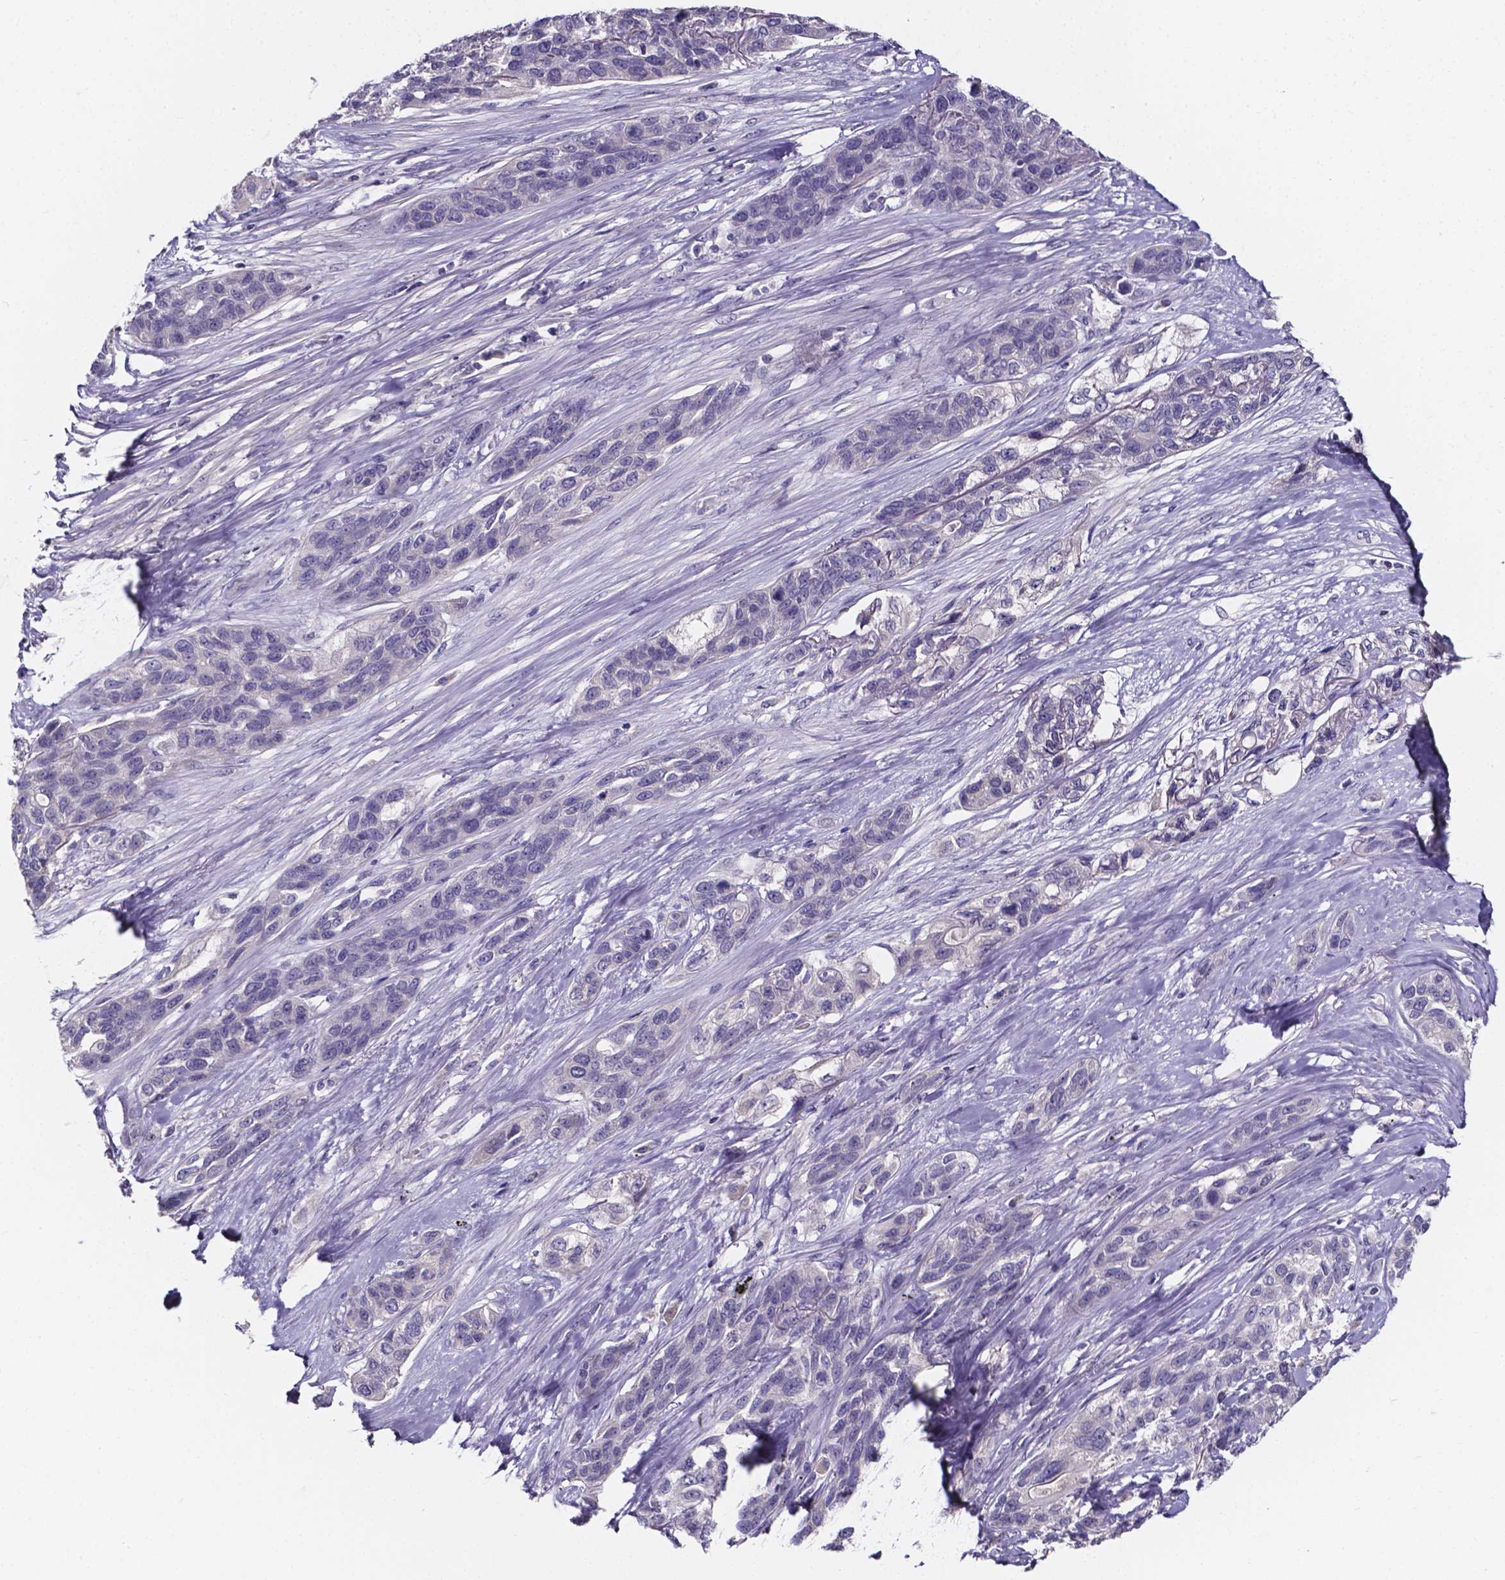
{"staining": {"intensity": "negative", "quantity": "none", "location": "none"}, "tissue": "lung cancer", "cell_type": "Tumor cells", "image_type": "cancer", "snomed": [{"axis": "morphology", "description": "Squamous cell carcinoma, NOS"}, {"axis": "topography", "description": "Lung"}], "caption": "Immunohistochemistry (IHC) image of neoplastic tissue: lung cancer stained with DAB exhibits no significant protein staining in tumor cells.", "gene": "SPOCD1", "patient": {"sex": "female", "age": 70}}